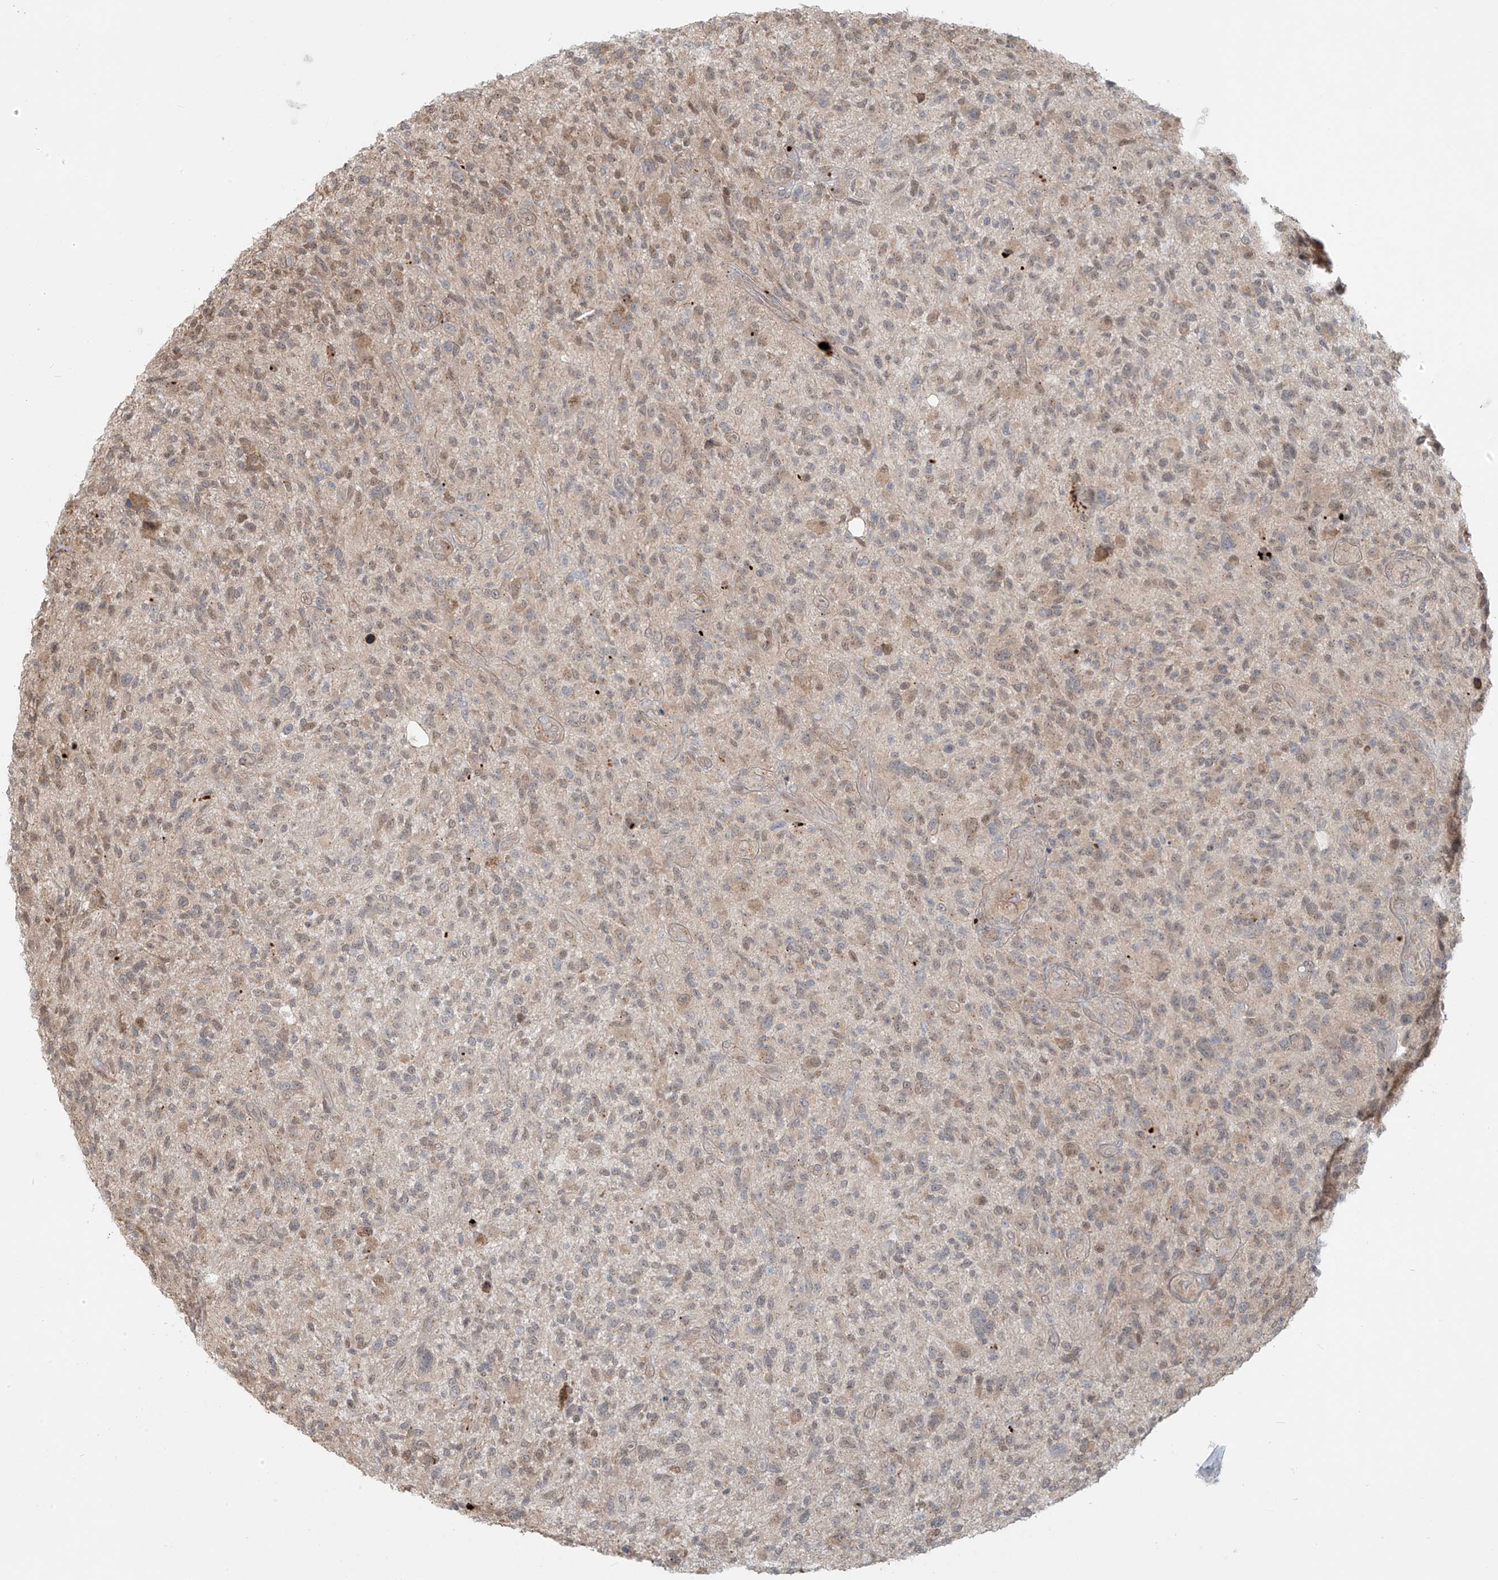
{"staining": {"intensity": "weak", "quantity": ">75%", "location": "cytoplasmic/membranous,nuclear"}, "tissue": "glioma", "cell_type": "Tumor cells", "image_type": "cancer", "snomed": [{"axis": "morphology", "description": "Glioma, malignant, High grade"}, {"axis": "topography", "description": "Brain"}], "caption": "Protein expression by immunohistochemistry shows weak cytoplasmic/membranous and nuclear staining in approximately >75% of tumor cells in glioma.", "gene": "PLEKHM3", "patient": {"sex": "male", "age": 47}}